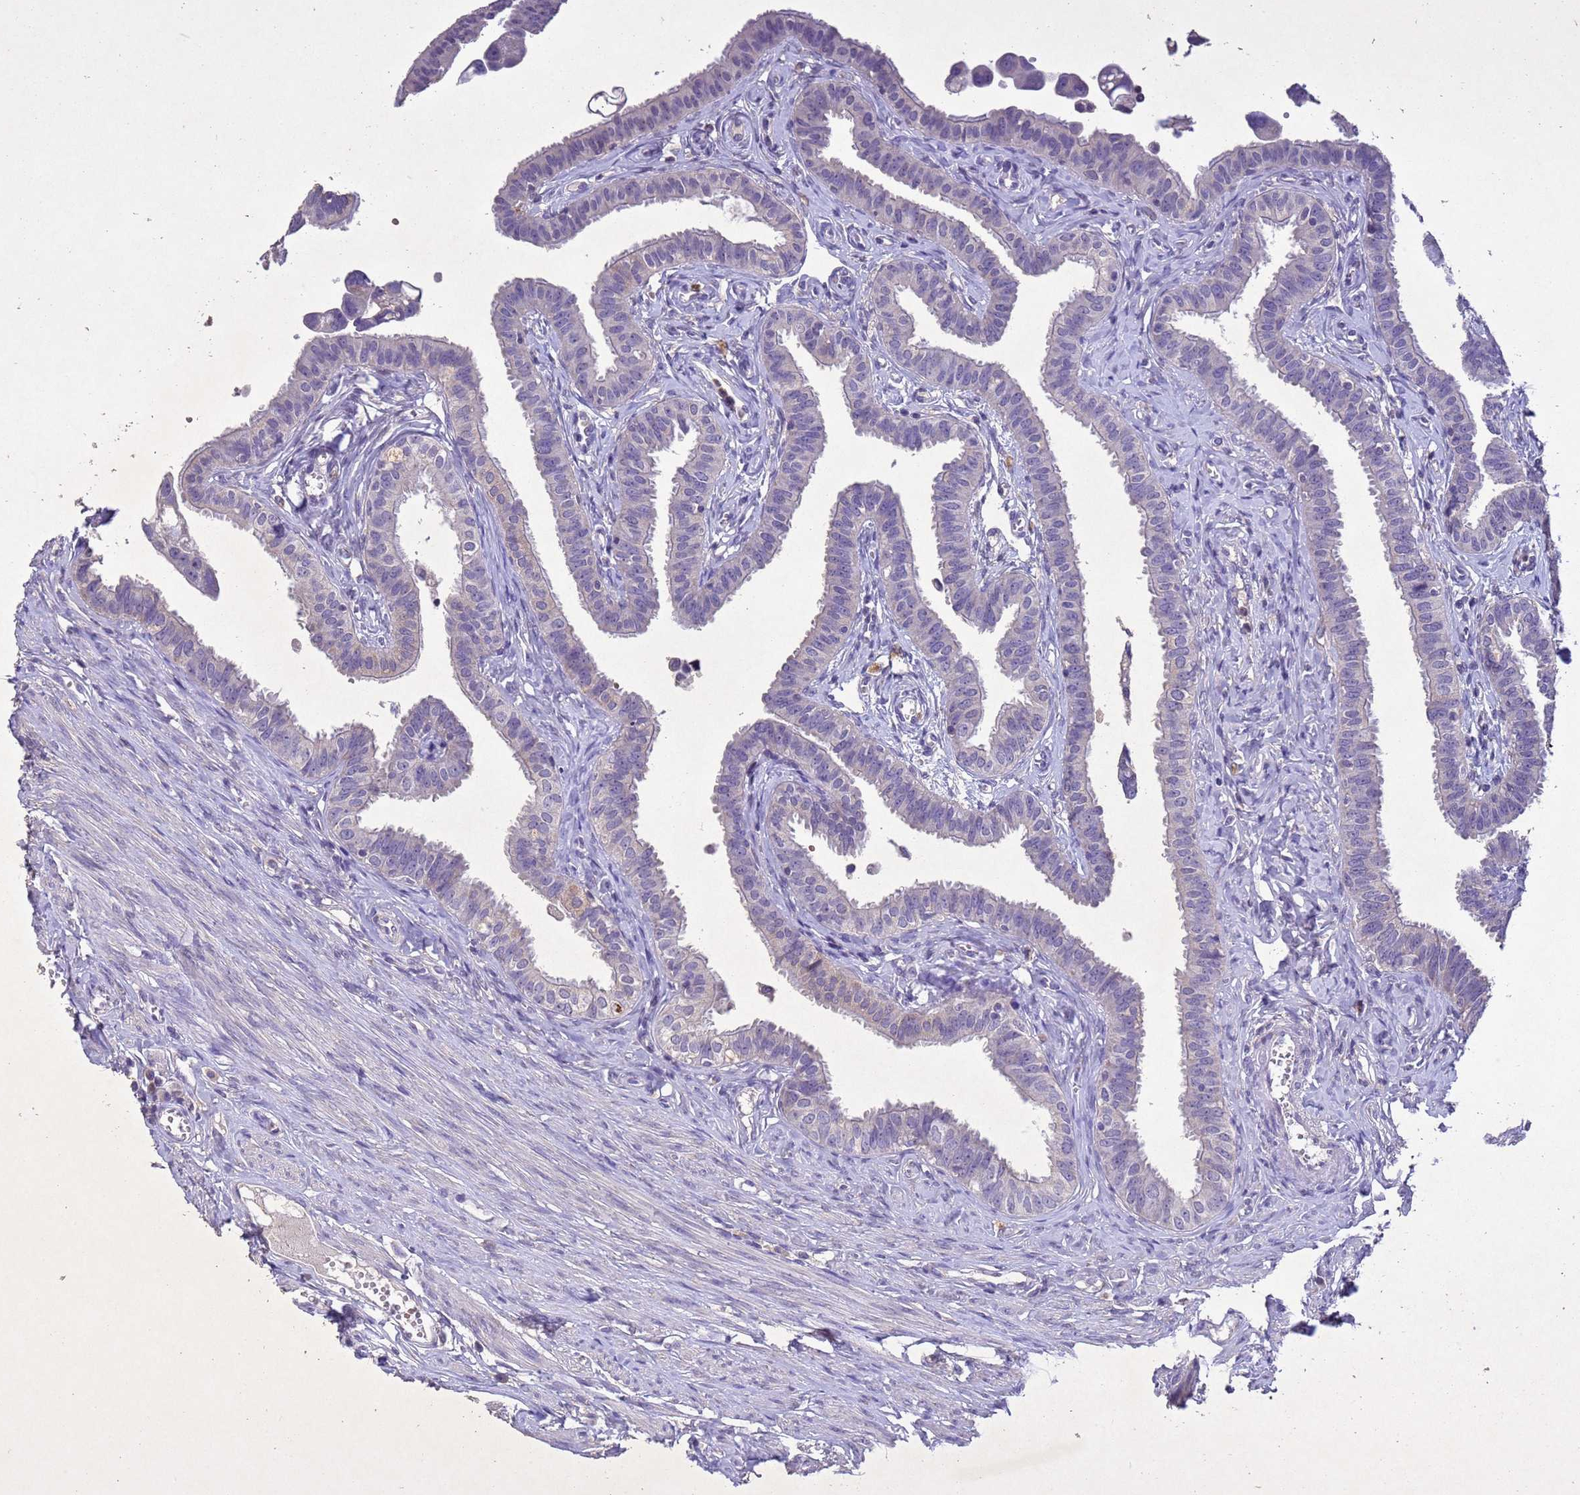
{"staining": {"intensity": "negative", "quantity": "none", "location": "none"}, "tissue": "fallopian tube", "cell_type": "Glandular cells", "image_type": "normal", "snomed": [{"axis": "morphology", "description": "Normal tissue, NOS"}, {"axis": "morphology", "description": "Carcinoma, NOS"}, {"axis": "topography", "description": "Fallopian tube"}, {"axis": "topography", "description": "Ovary"}], "caption": "DAB immunohistochemical staining of unremarkable human fallopian tube displays no significant staining in glandular cells.", "gene": "NLRP11", "patient": {"sex": "female", "age": 59}}